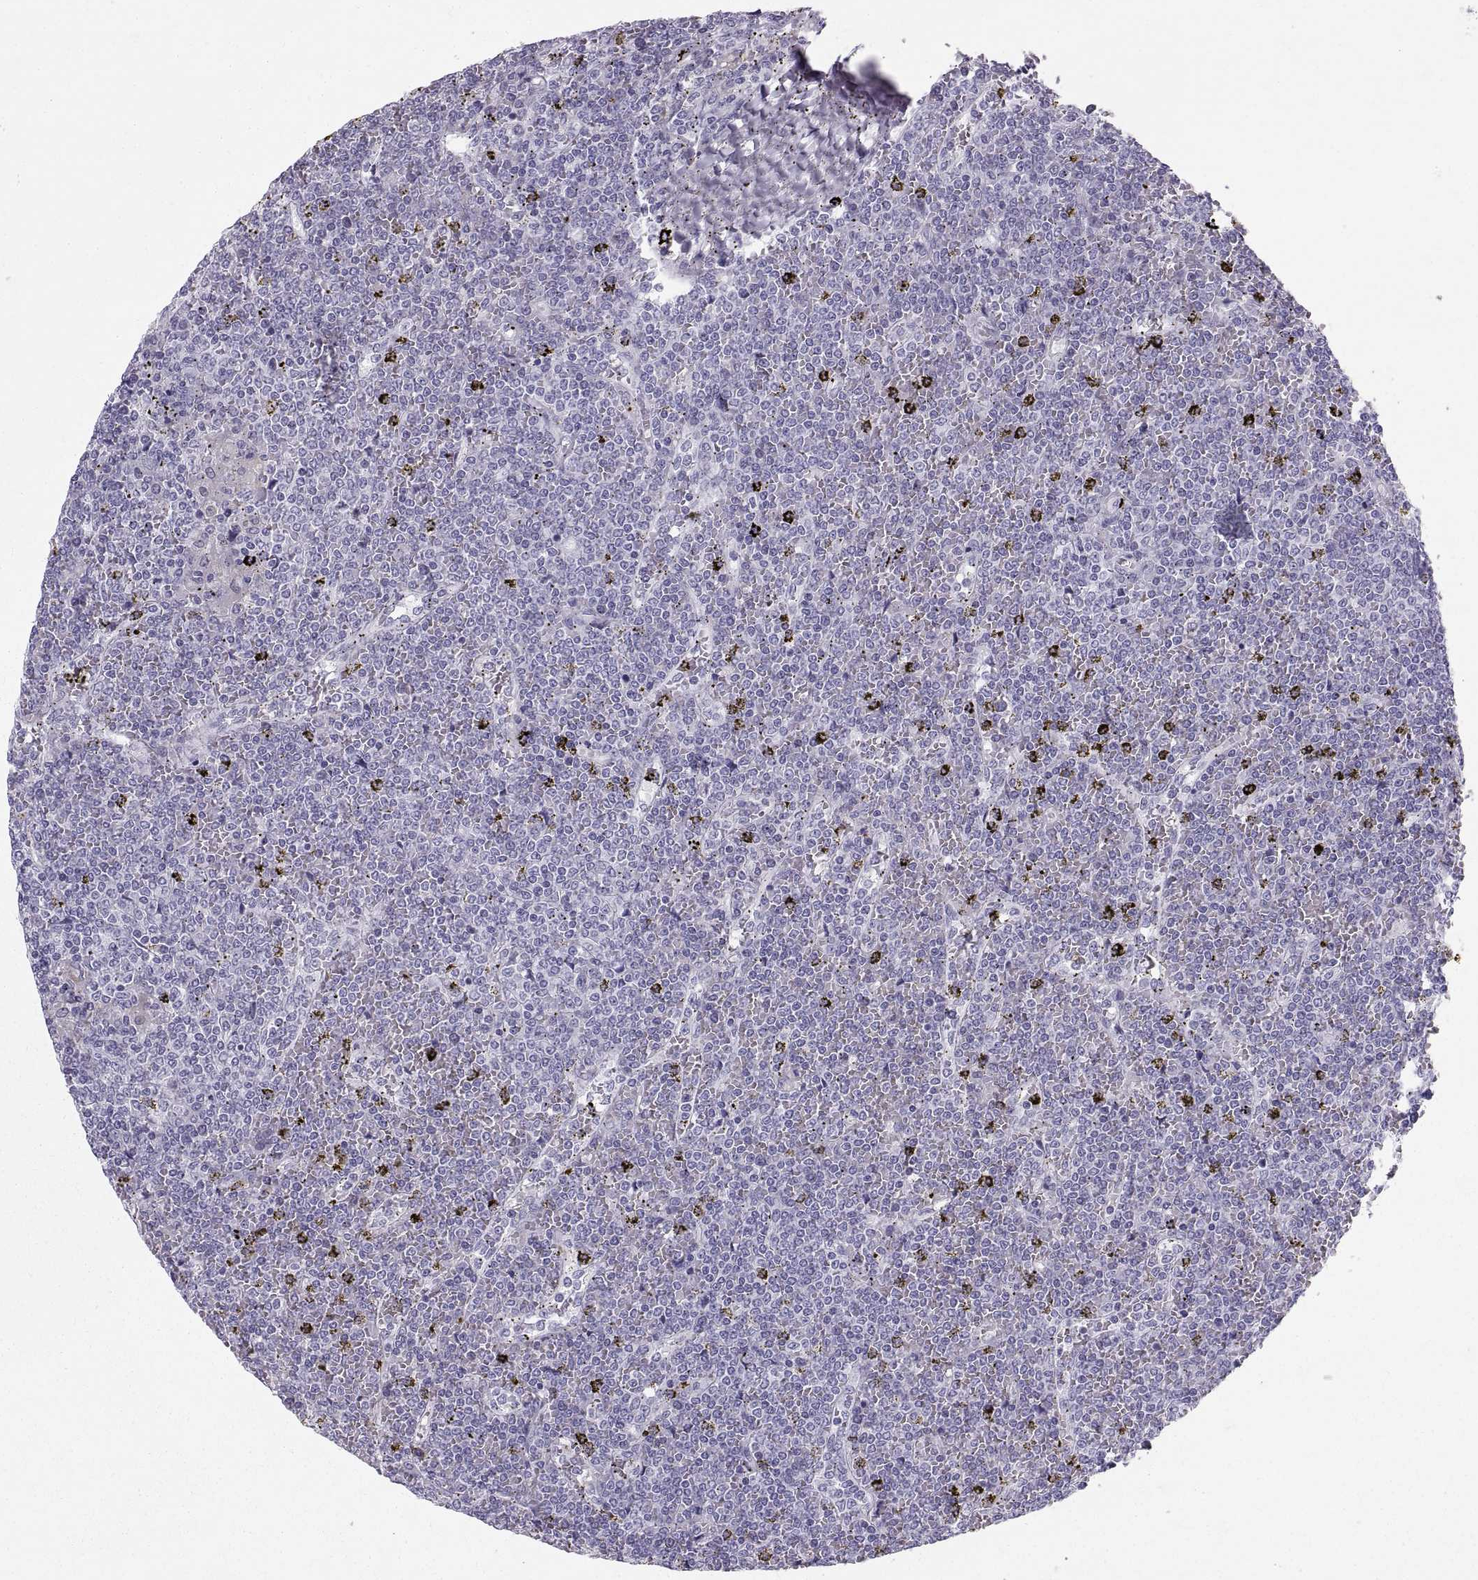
{"staining": {"intensity": "negative", "quantity": "none", "location": "none"}, "tissue": "lymphoma", "cell_type": "Tumor cells", "image_type": "cancer", "snomed": [{"axis": "morphology", "description": "Malignant lymphoma, non-Hodgkin's type, Low grade"}, {"axis": "topography", "description": "Spleen"}], "caption": "Image shows no protein staining in tumor cells of low-grade malignant lymphoma, non-Hodgkin's type tissue.", "gene": "SLC22A6", "patient": {"sex": "female", "age": 19}}